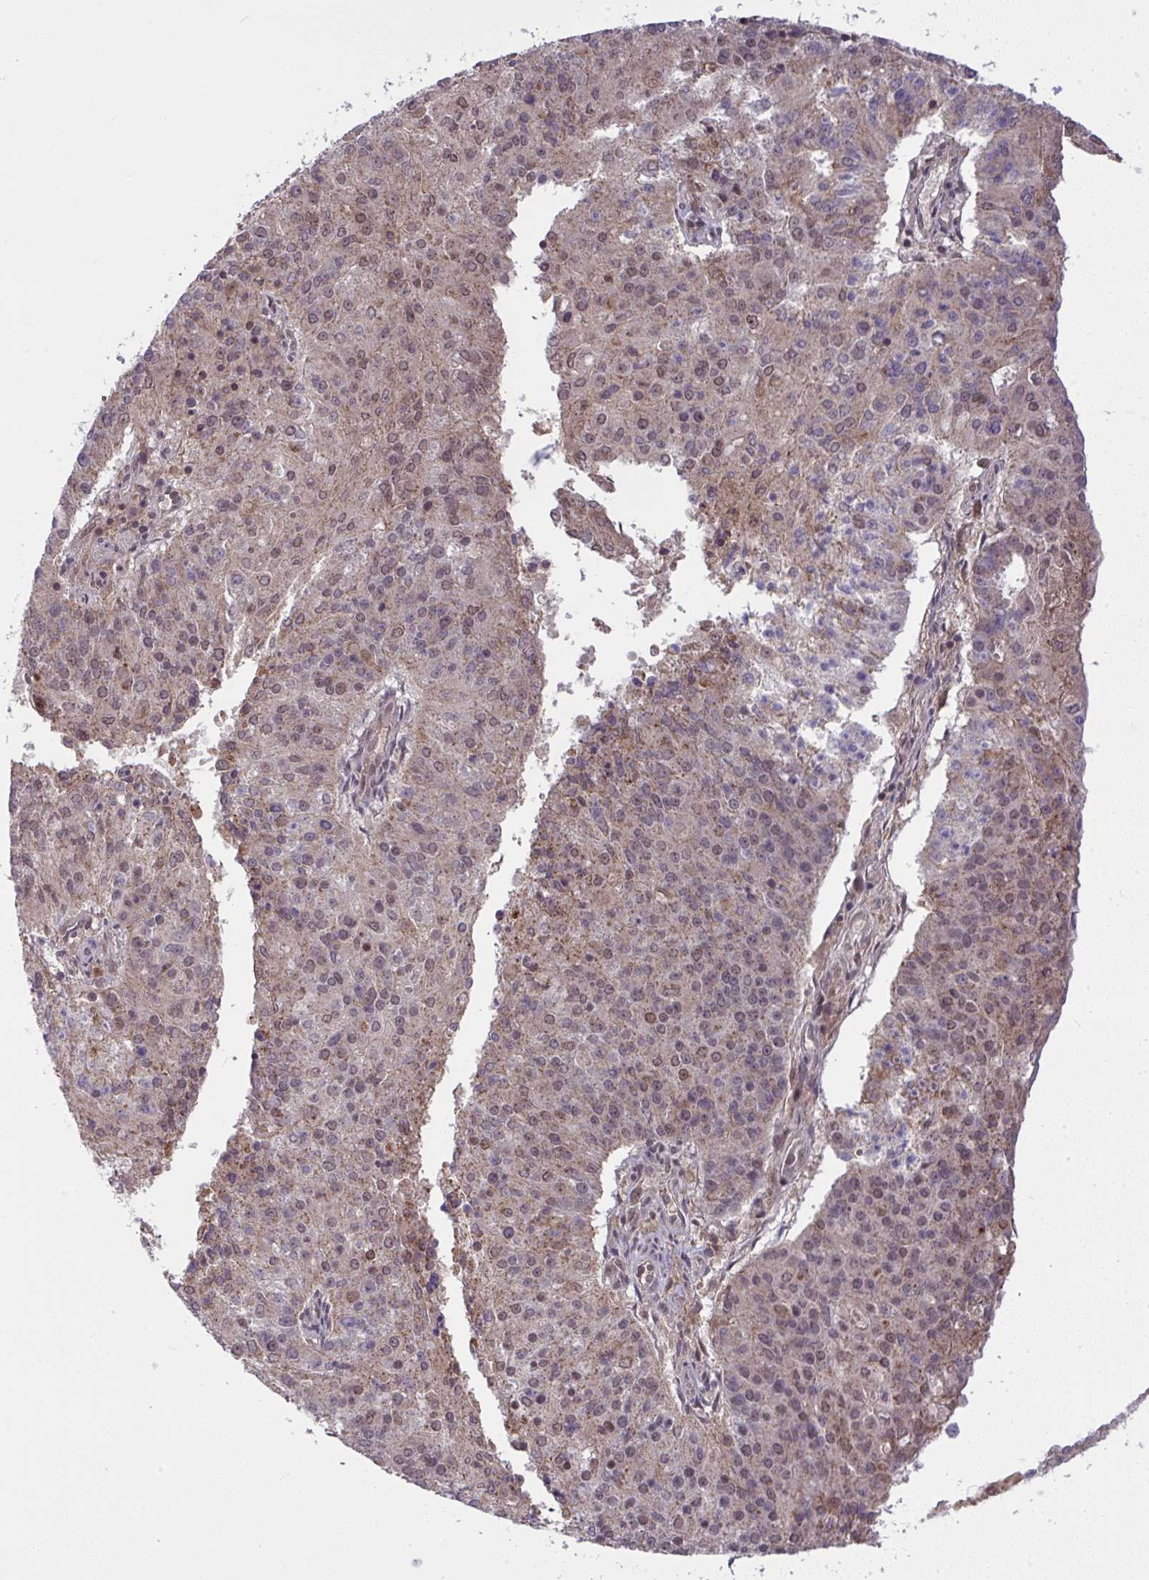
{"staining": {"intensity": "moderate", "quantity": ">75%", "location": "cytoplasmic/membranous,nuclear"}, "tissue": "endometrial cancer", "cell_type": "Tumor cells", "image_type": "cancer", "snomed": [{"axis": "morphology", "description": "Adenocarcinoma, NOS"}, {"axis": "topography", "description": "Endometrium"}], "caption": "The immunohistochemical stain highlights moderate cytoplasmic/membranous and nuclear expression in tumor cells of adenocarcinoma (endometrial) tissue.", "gene": "KLF2", "patient": {"sex": "female", "age": 82}}